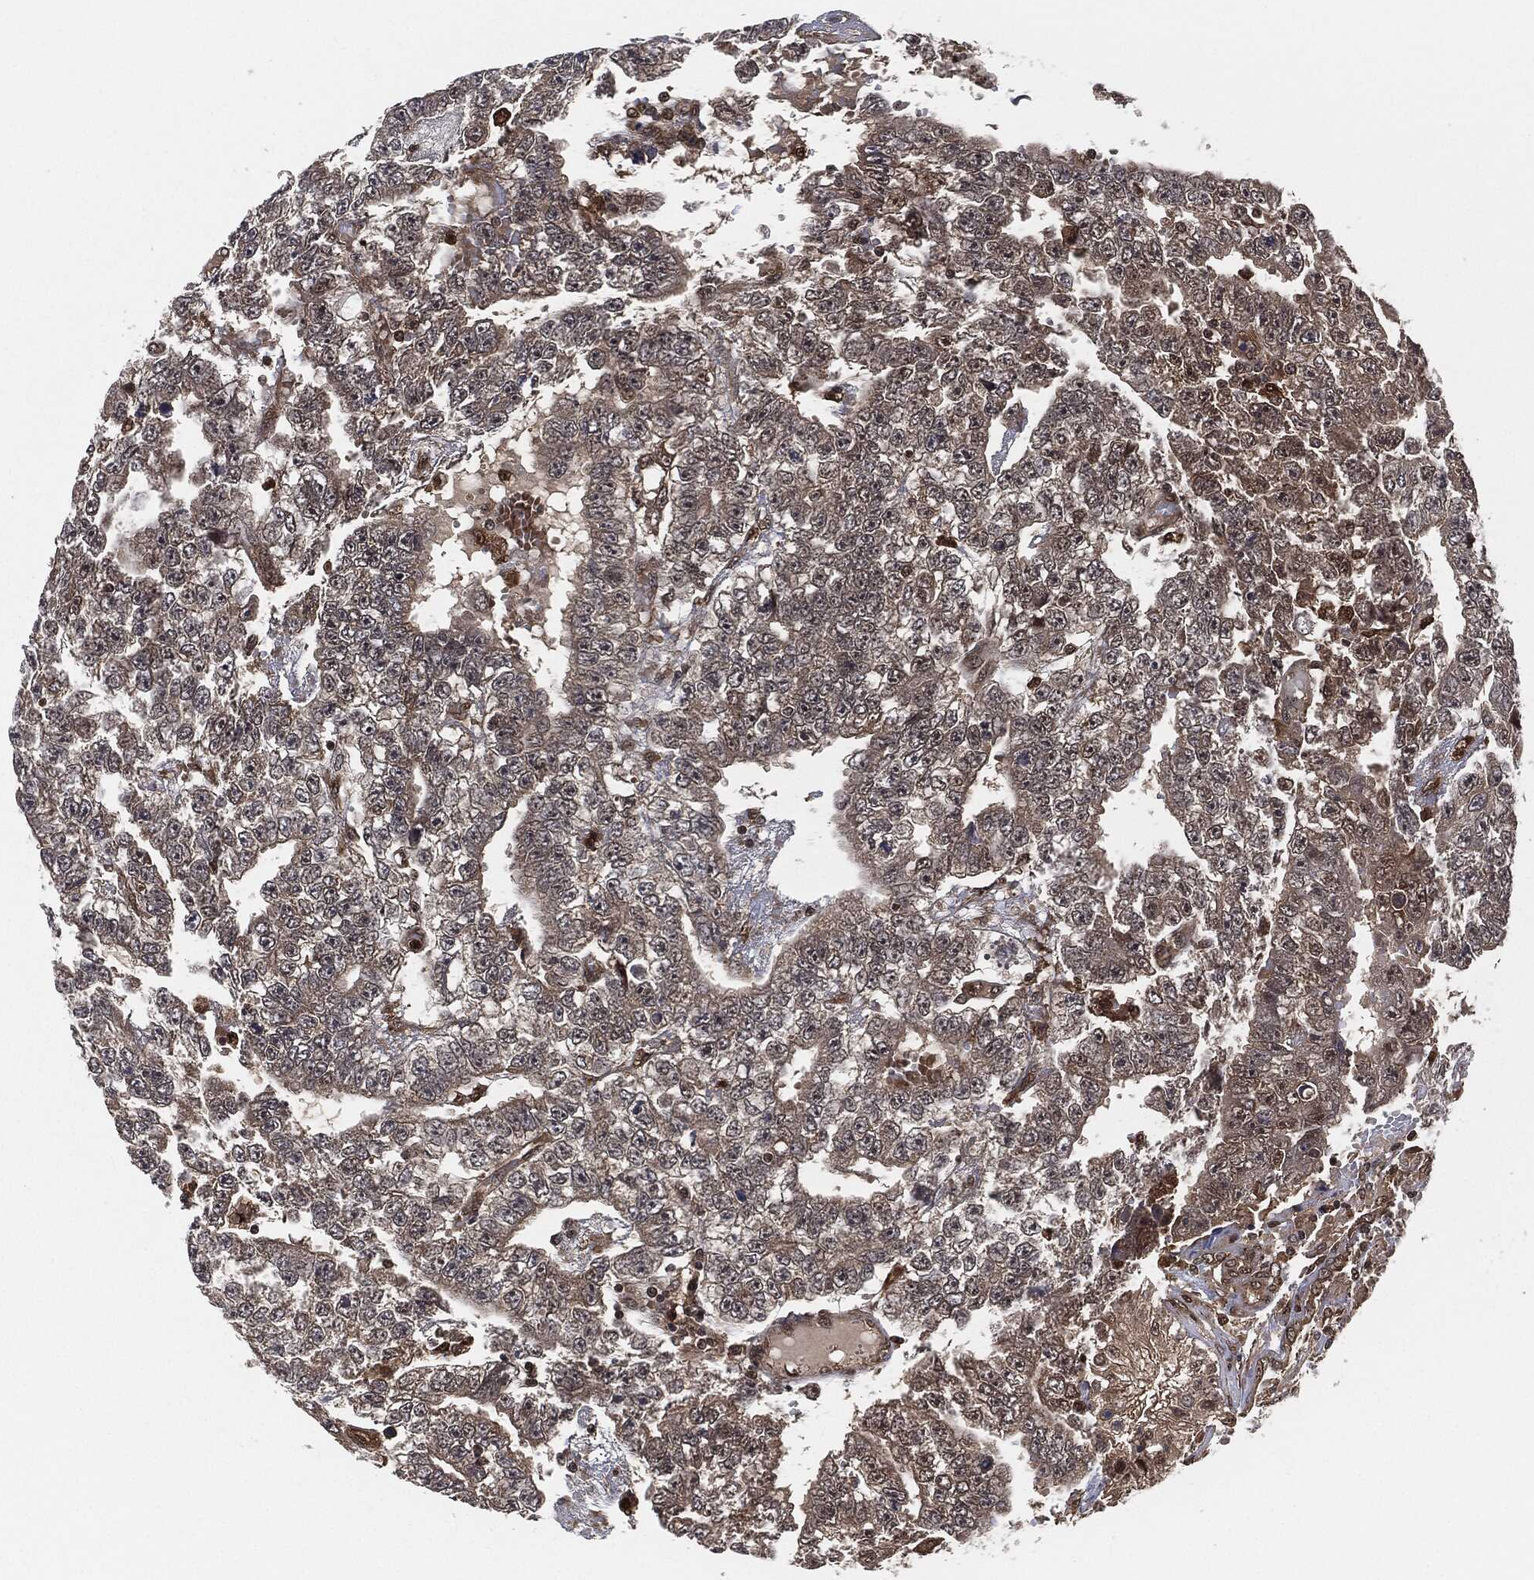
{"staining": {"intensity": "negative", "quantity": "none", "location": "none"}, "tissue": "testis cancer", "cell_type": "Tumor cells", "image_type": "cancer", "snomed": [{"axis": "morphology", "description": "Carcinoma, Embryonal, NOS"}, {"axis": "topography", "description": "Testis"}], "caption": "Immunohistochemical staining of human testis embryonal carcinoma reveals no significant positivity in tumor cells.", "gene": "CAPRIN2", "patient": {"sex": "male", "age": 25}}